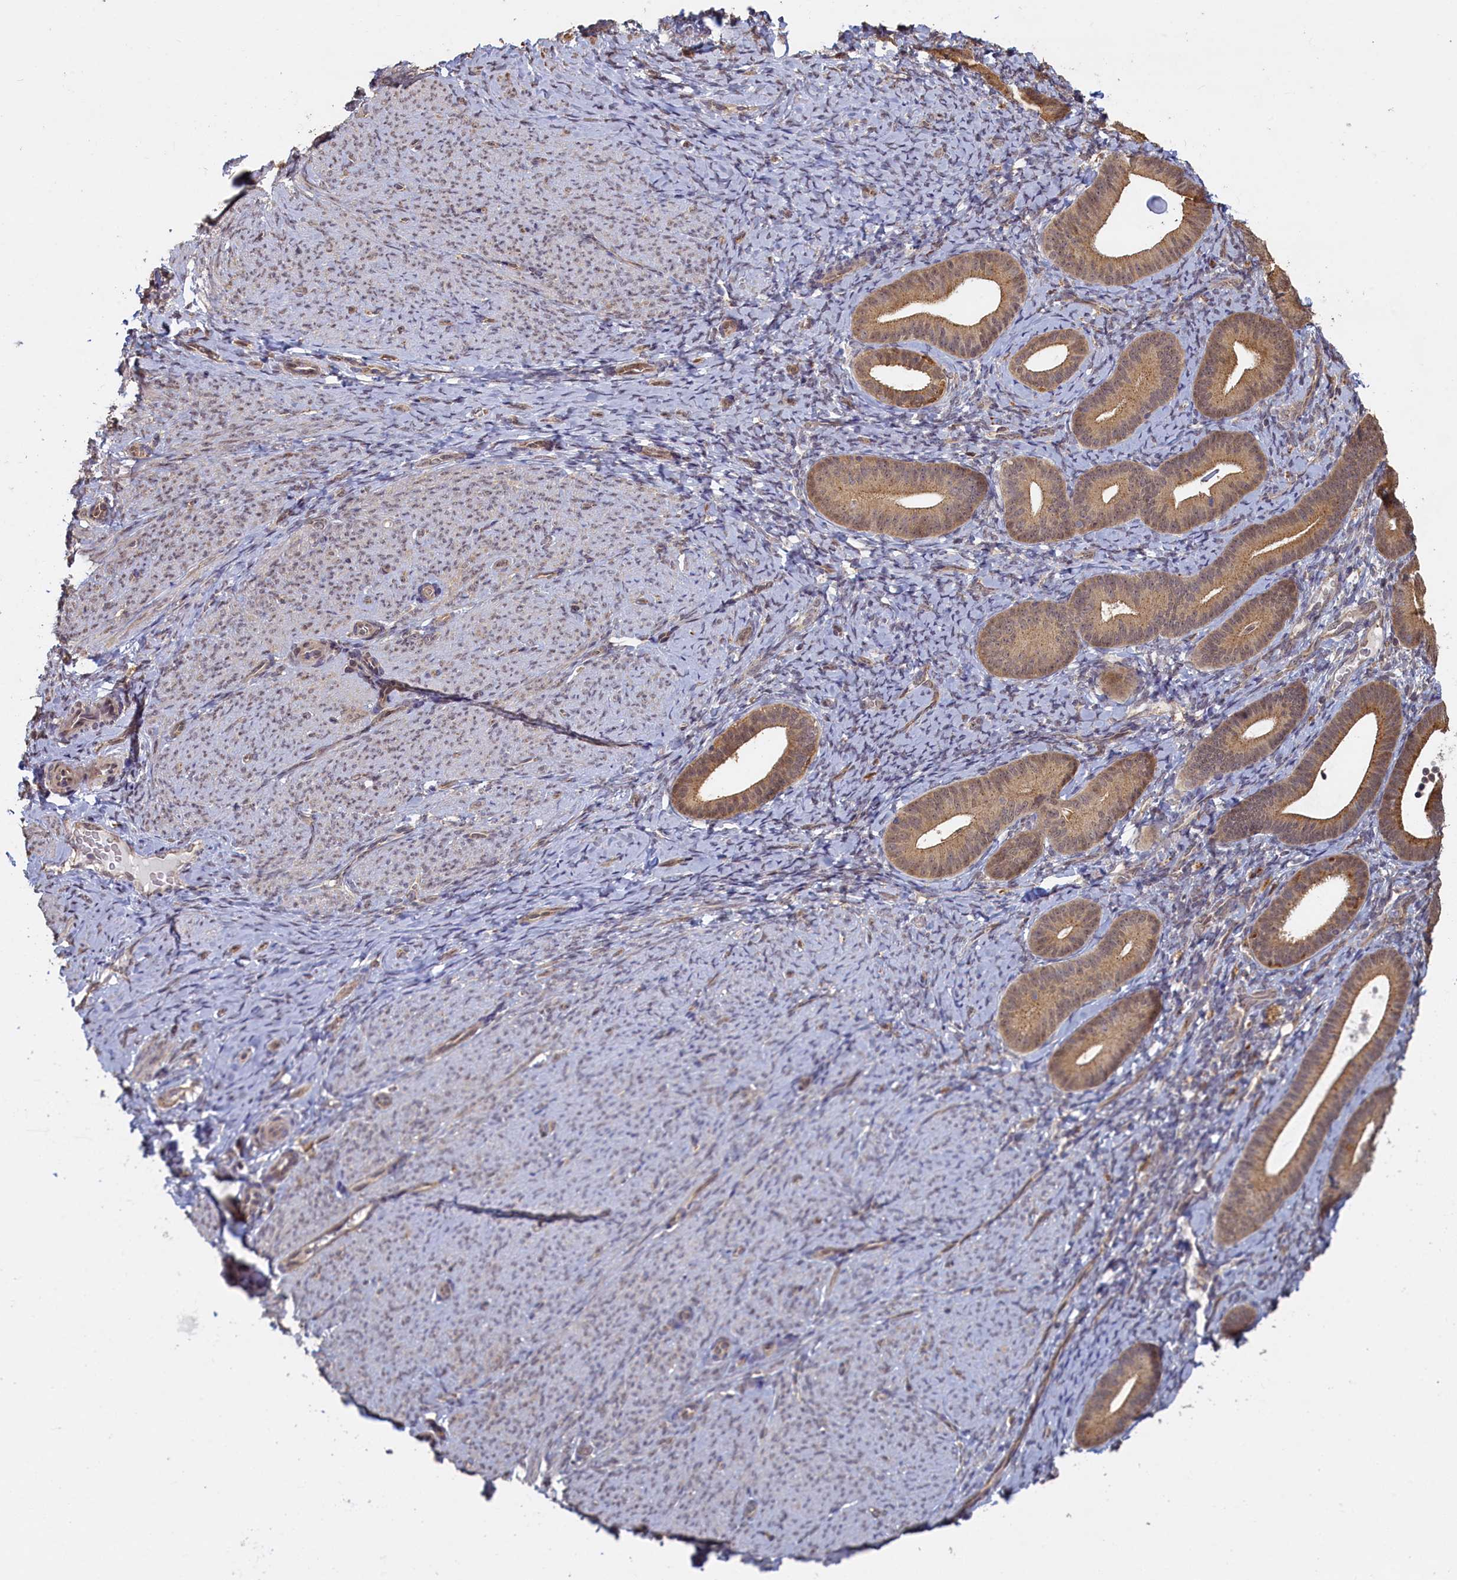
{"staining": {"intensity": "weak", "quantity": "<25%", "location": "cytoplasmic/membranous"}, "tissue": "endometrium", "cell_type": "Cells in endometrial stroma", "image_type": "normal", "snomed": [{"axis": "morphology", "description": "Normal tissue, NOS"}, {"axis": "topography", "description": "Endometrium"}], "caption": "Immunohistochemical staining of normal human endometrium exhibits no significant expression in cells in endometrial stroma. (DAB immunohistochemistry with hematoxylin counter stain).", "gene": "UCHL3", "patient": {"sex": "female", "age": 65}}